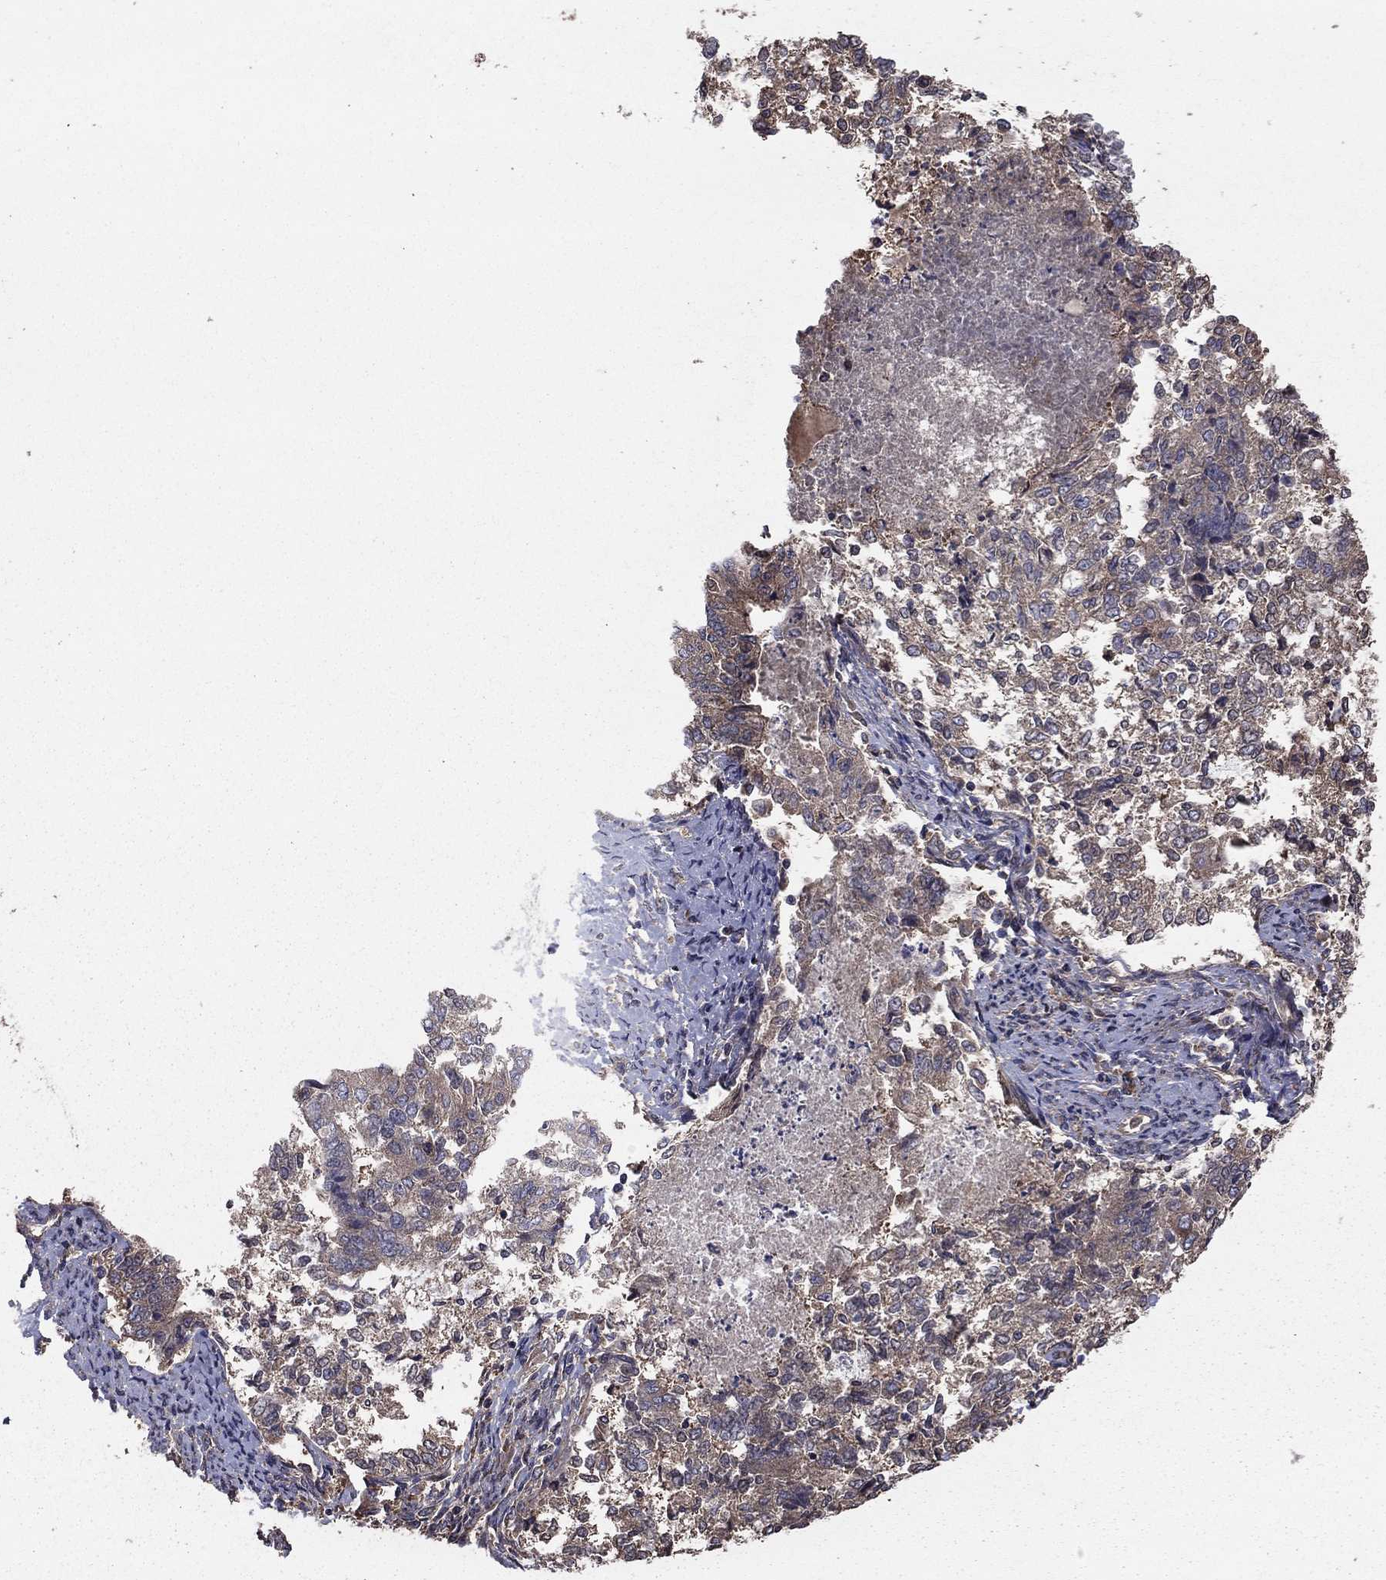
{"staining": {"intensity": "weak", "quantity": "<25%", "location": "cytoplasmic/membranous"}, "tissue": "endometrial cancer", "cell_type": "Tumor cells", "image_type": "cancer", "snomed": [{"axis": "morphology", "description": "Adenocarcinoma, NOS"}, {"axis": "topography", "description": "Endometrium"}], "caption": "Human endometrial adenocarcinoma stained for a protein using immunohistochemistry (IHC) reveals no expression in tumor cells.", "gene": "BABAM2", "patient": {"sex": "female", "age": 65}}